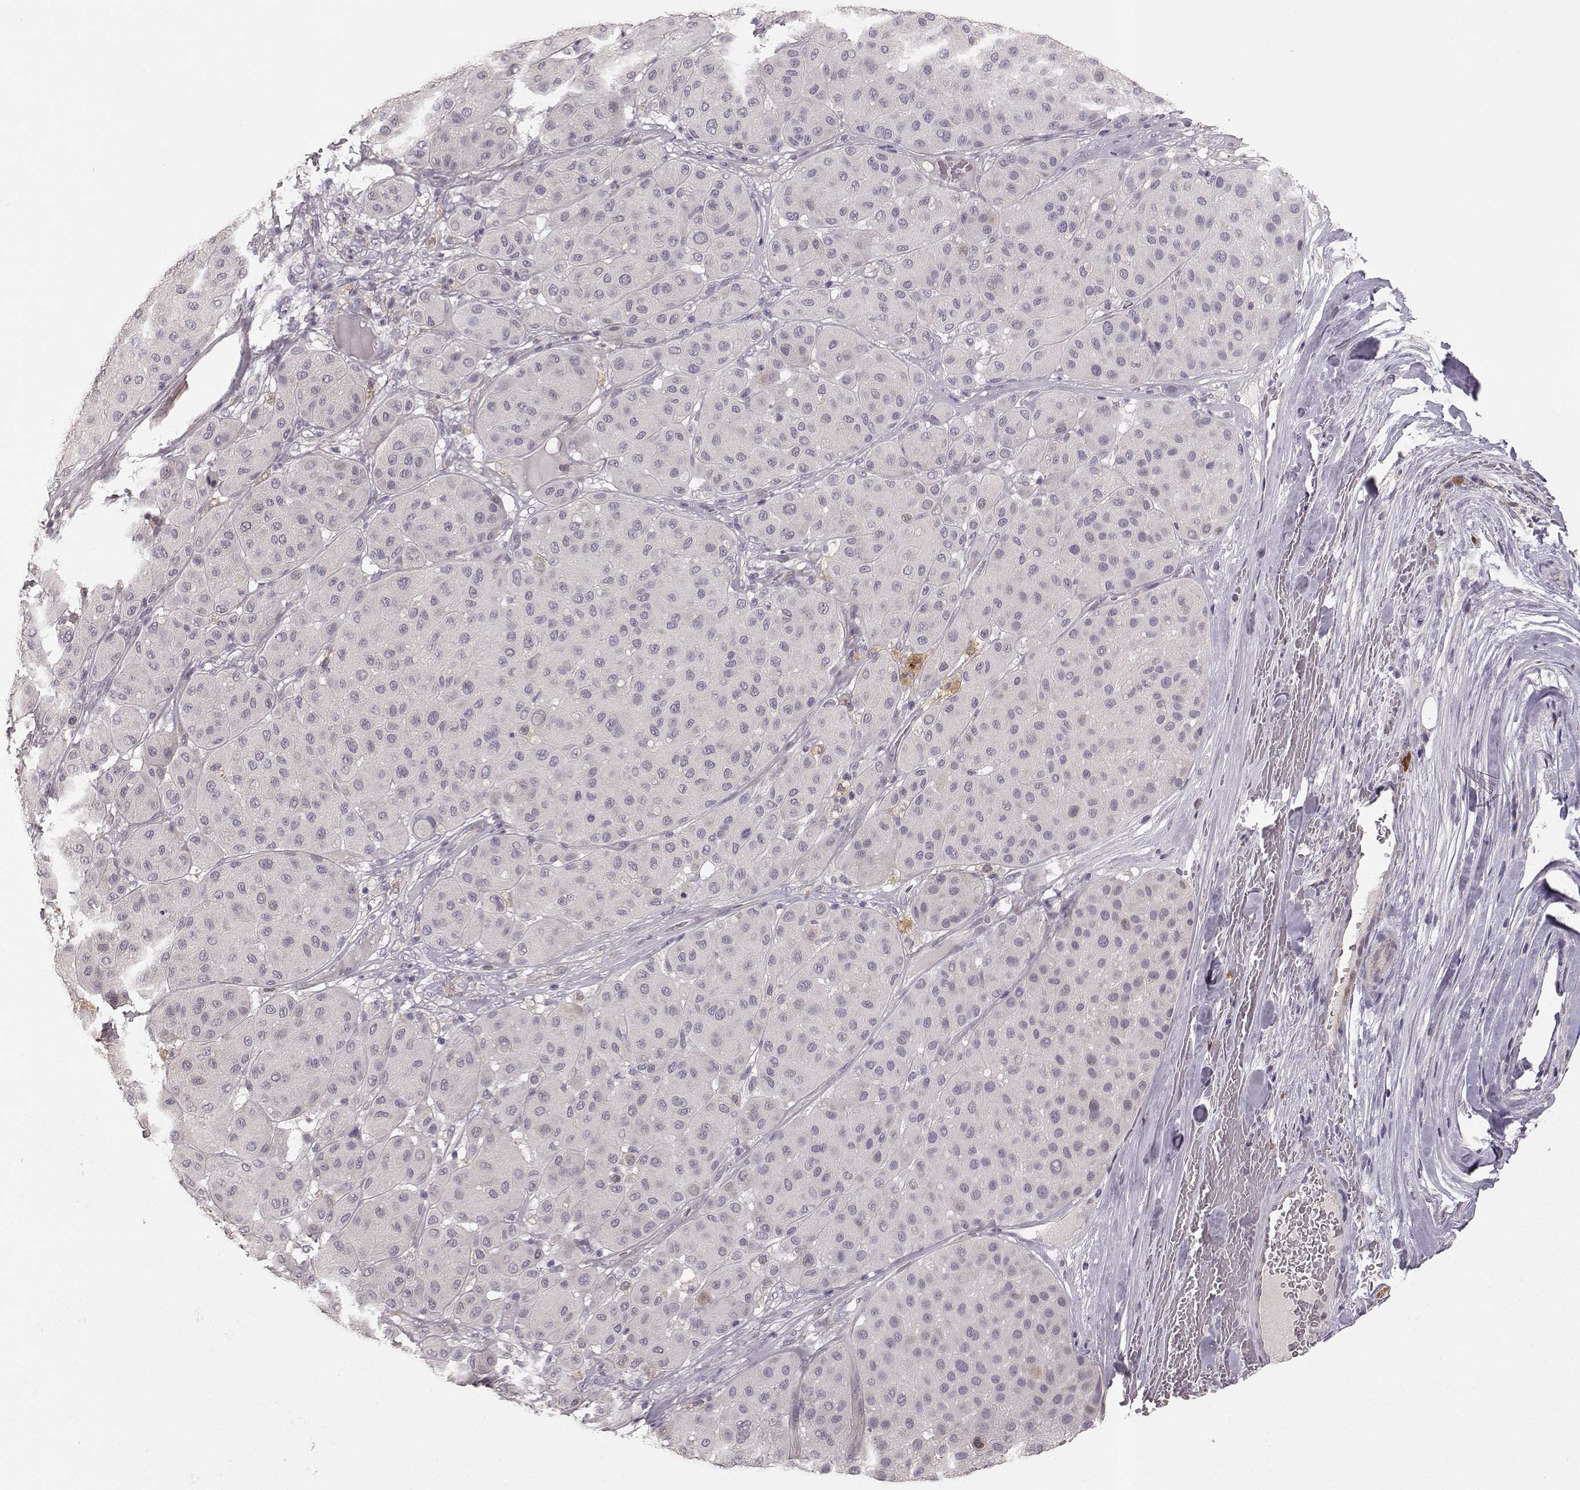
{"staining": {"intensity": "negative", "quantity": "none", "location": "none"}, "tissue": "melanoma", "cell_type": "Tumor cells", "image_type": "cancer", "snomed": [{"axis": "morphology", "description": "Malignant melanoma, Metastatic site"}, {"axis": "topography", "description": "Smooth muscle"}], "caption": "The immunohistochemistry (IHC) image has no significant staining in tumor cells of malignant melanoma (metastatic site) tissue.", "gene": "GHR", "patient": {"sex": "male", "age": 41}}